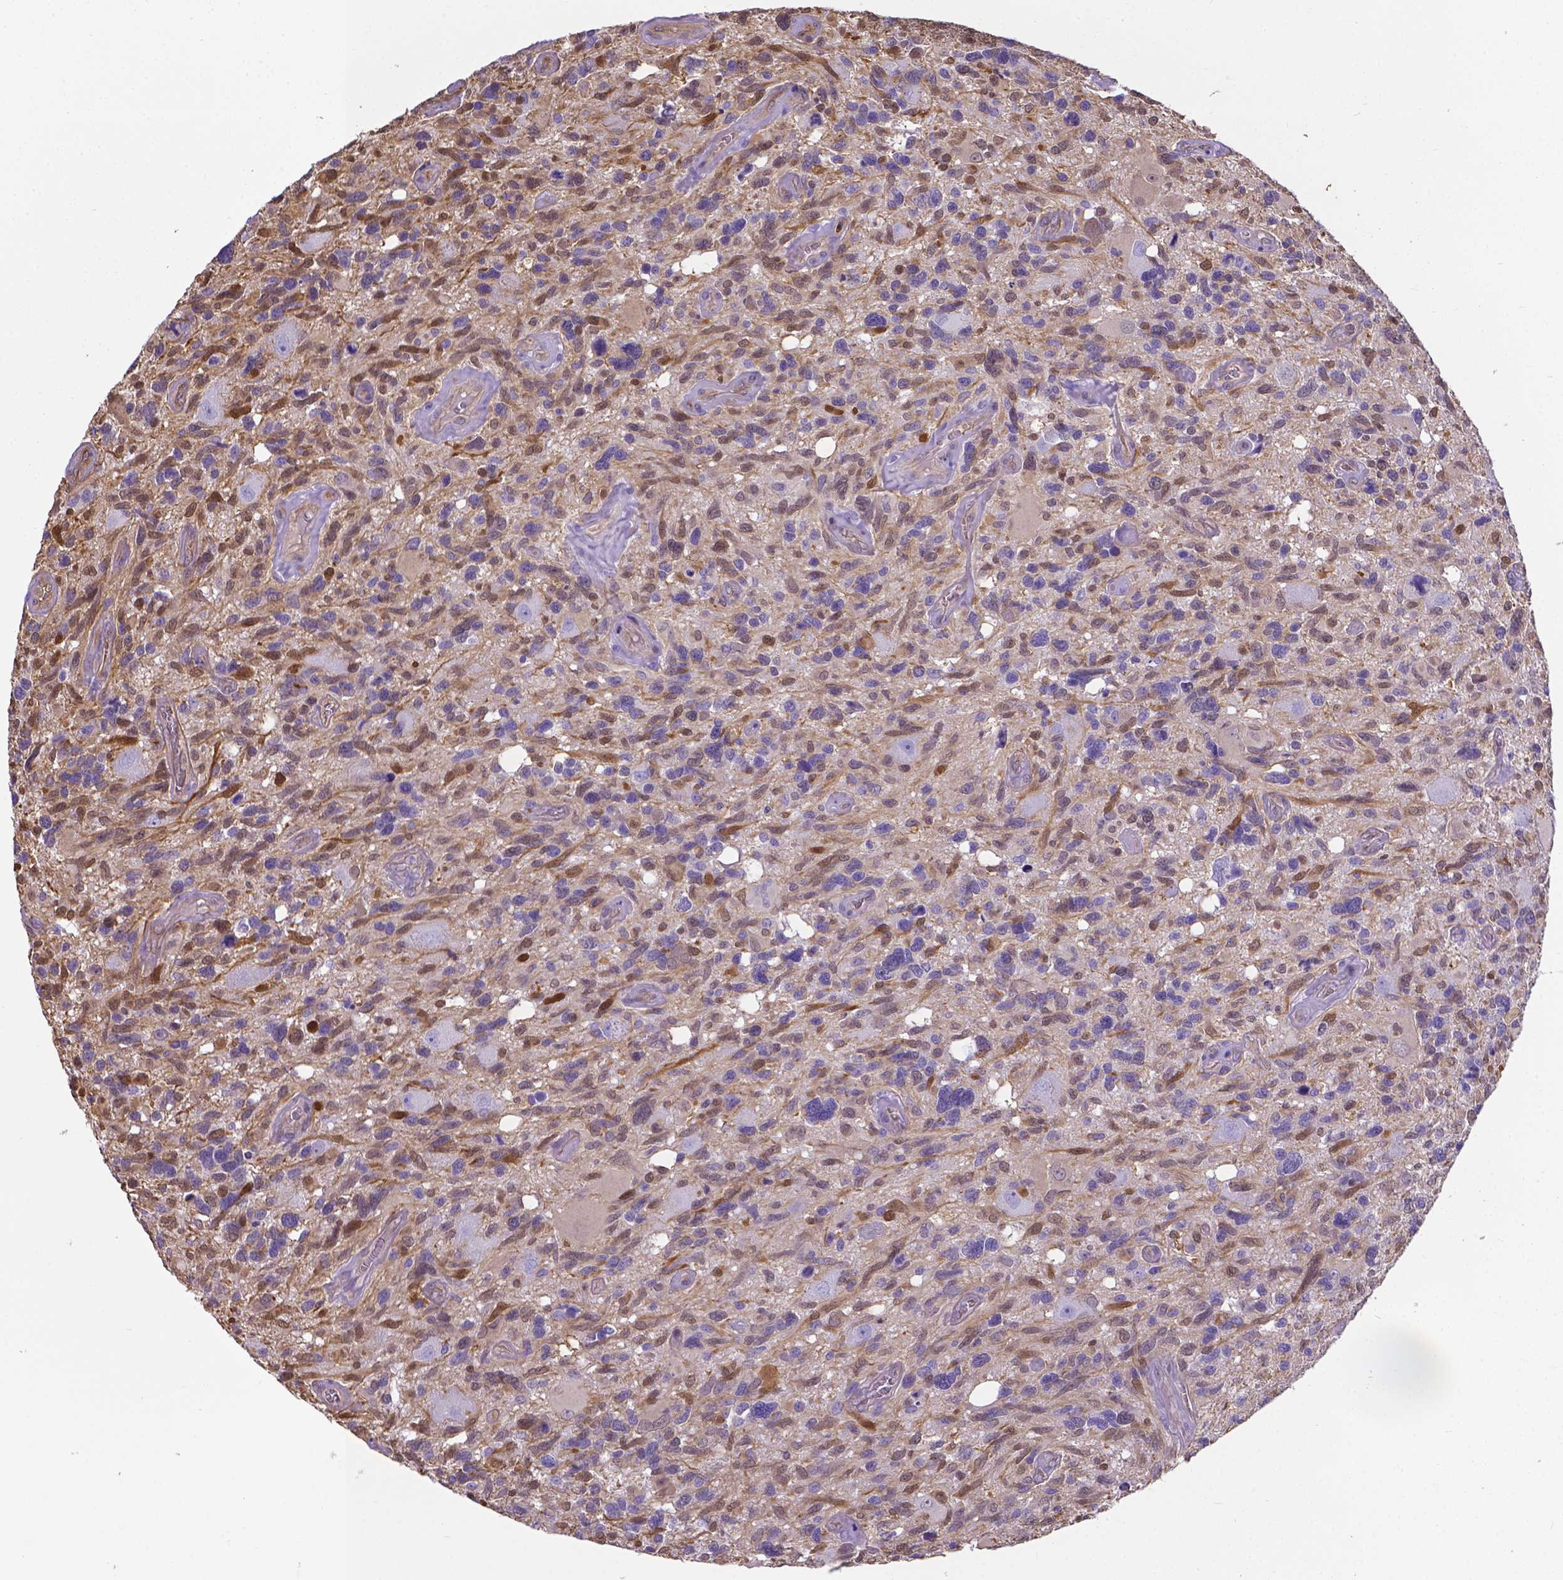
{"staining": {"intensity": "moderate", "quantity": "<25%", "location": "nuclear"}, "tissue": "glioma", "cell_type": "Tumor cells", "image_type": "cancer", "snomed": [{"axis": "morphology", "description": "Glioma, malignant, High grade"}, {"axis": "topography", "description": "Brain"}], "caption": "A brown stain labels moderate nuclear expression of a protein in glioma tumor cells.", "gene": "CLIC4", "patient": {"sex": "male", "age": 49}}